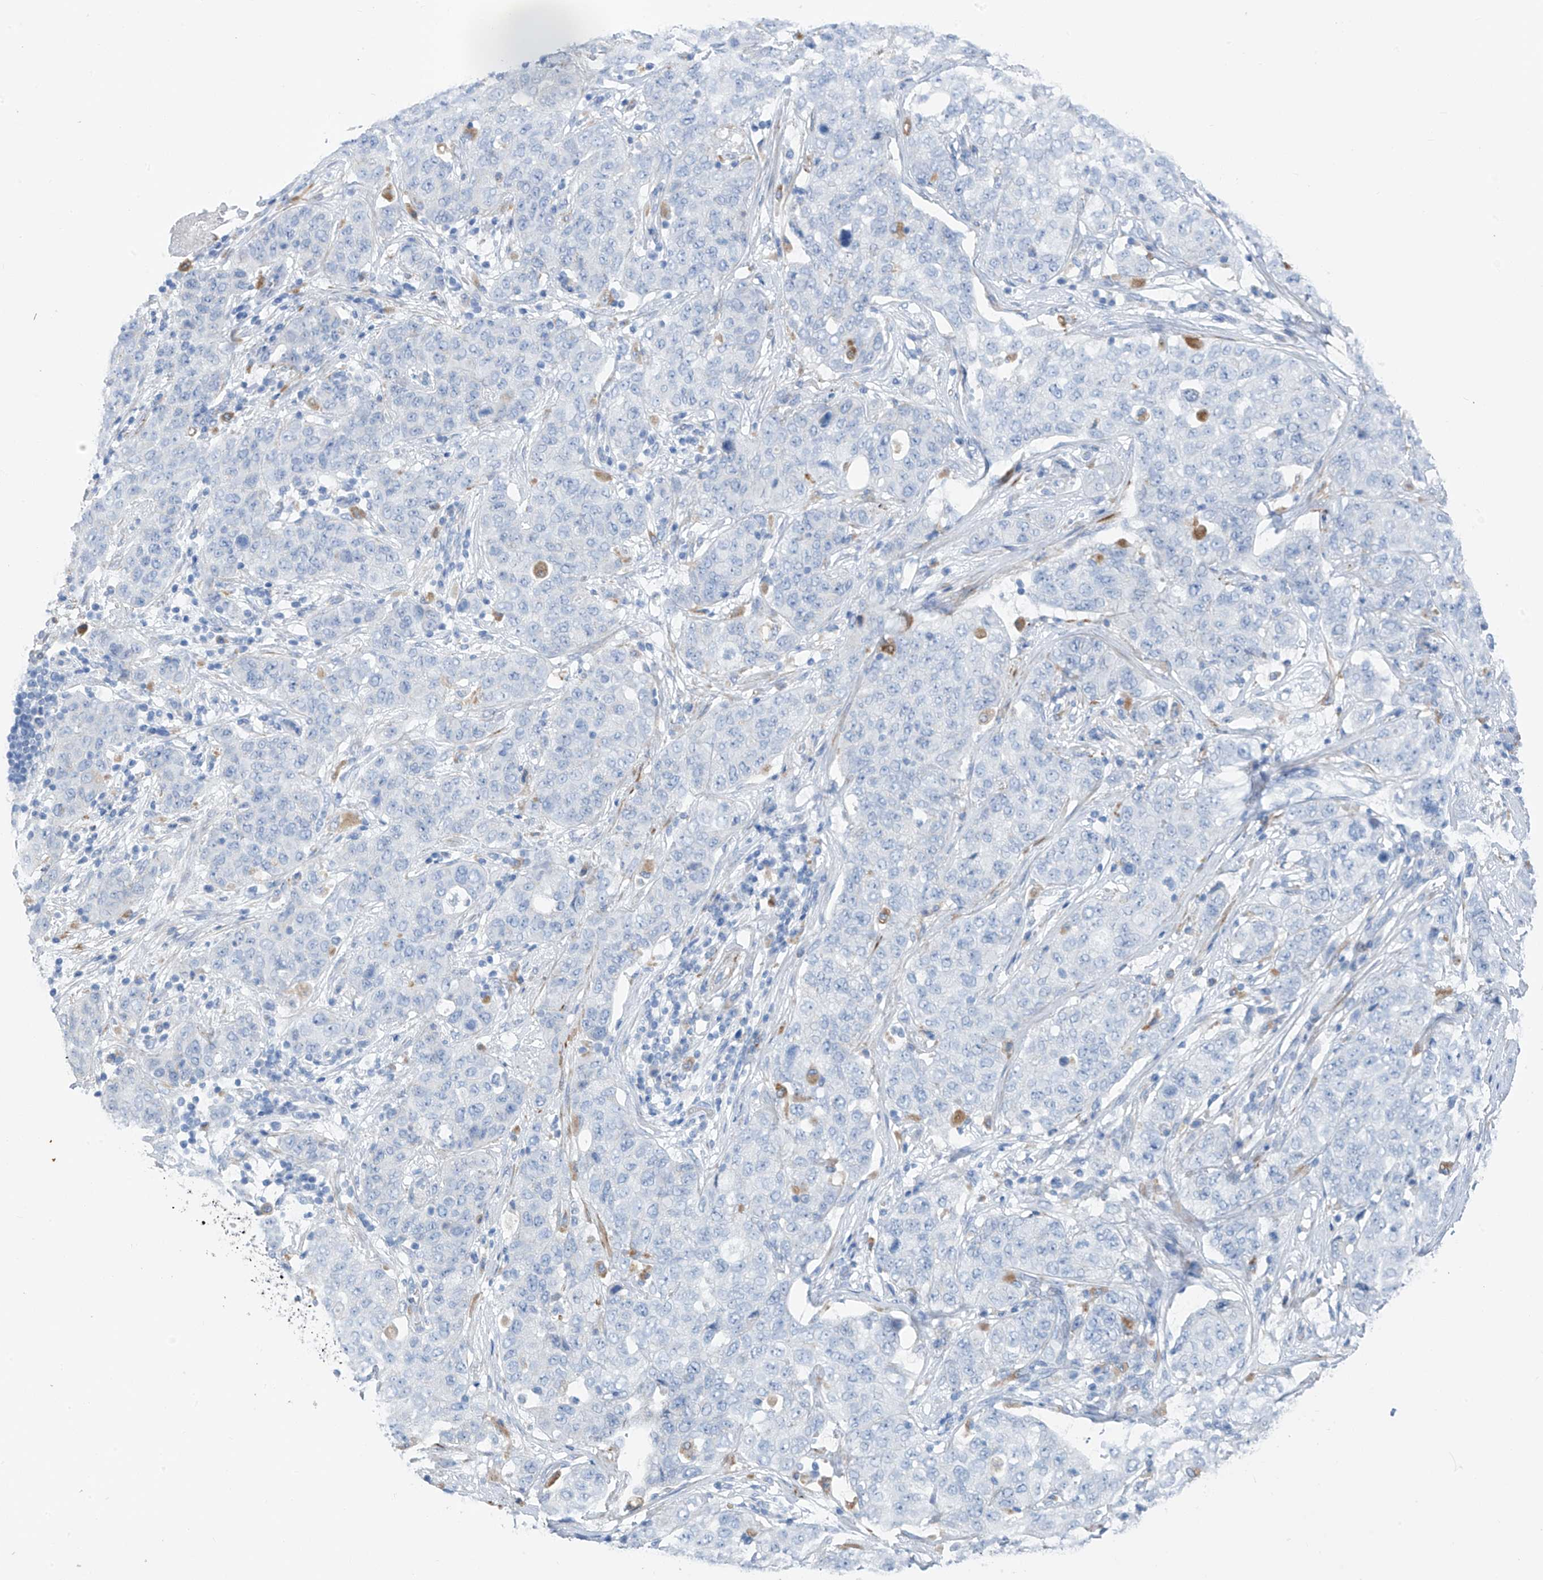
{"staining": {"intensity": "negative", "quantity": "none", "location": "none"}, "tissue": "stomach cancer", "cell_type": "Tumor cells", "image_type": "cancer", "snomed": [{"axis": "morphology", "description": "Normal tissue, NOS"}, {"axis": "morphology", "description": "Adenocarcinoma, NOS"}, {"axis": "topography", "description": "Lymph node"}, {"axis": "topography", "description": "Stomach"}], "caption": "Micrograph shows no protein positivity in tumor cells of stomach adenocarcinoma tissue.", "gene": "GLMP", "patient": {"sex": "male", "age": 48}}